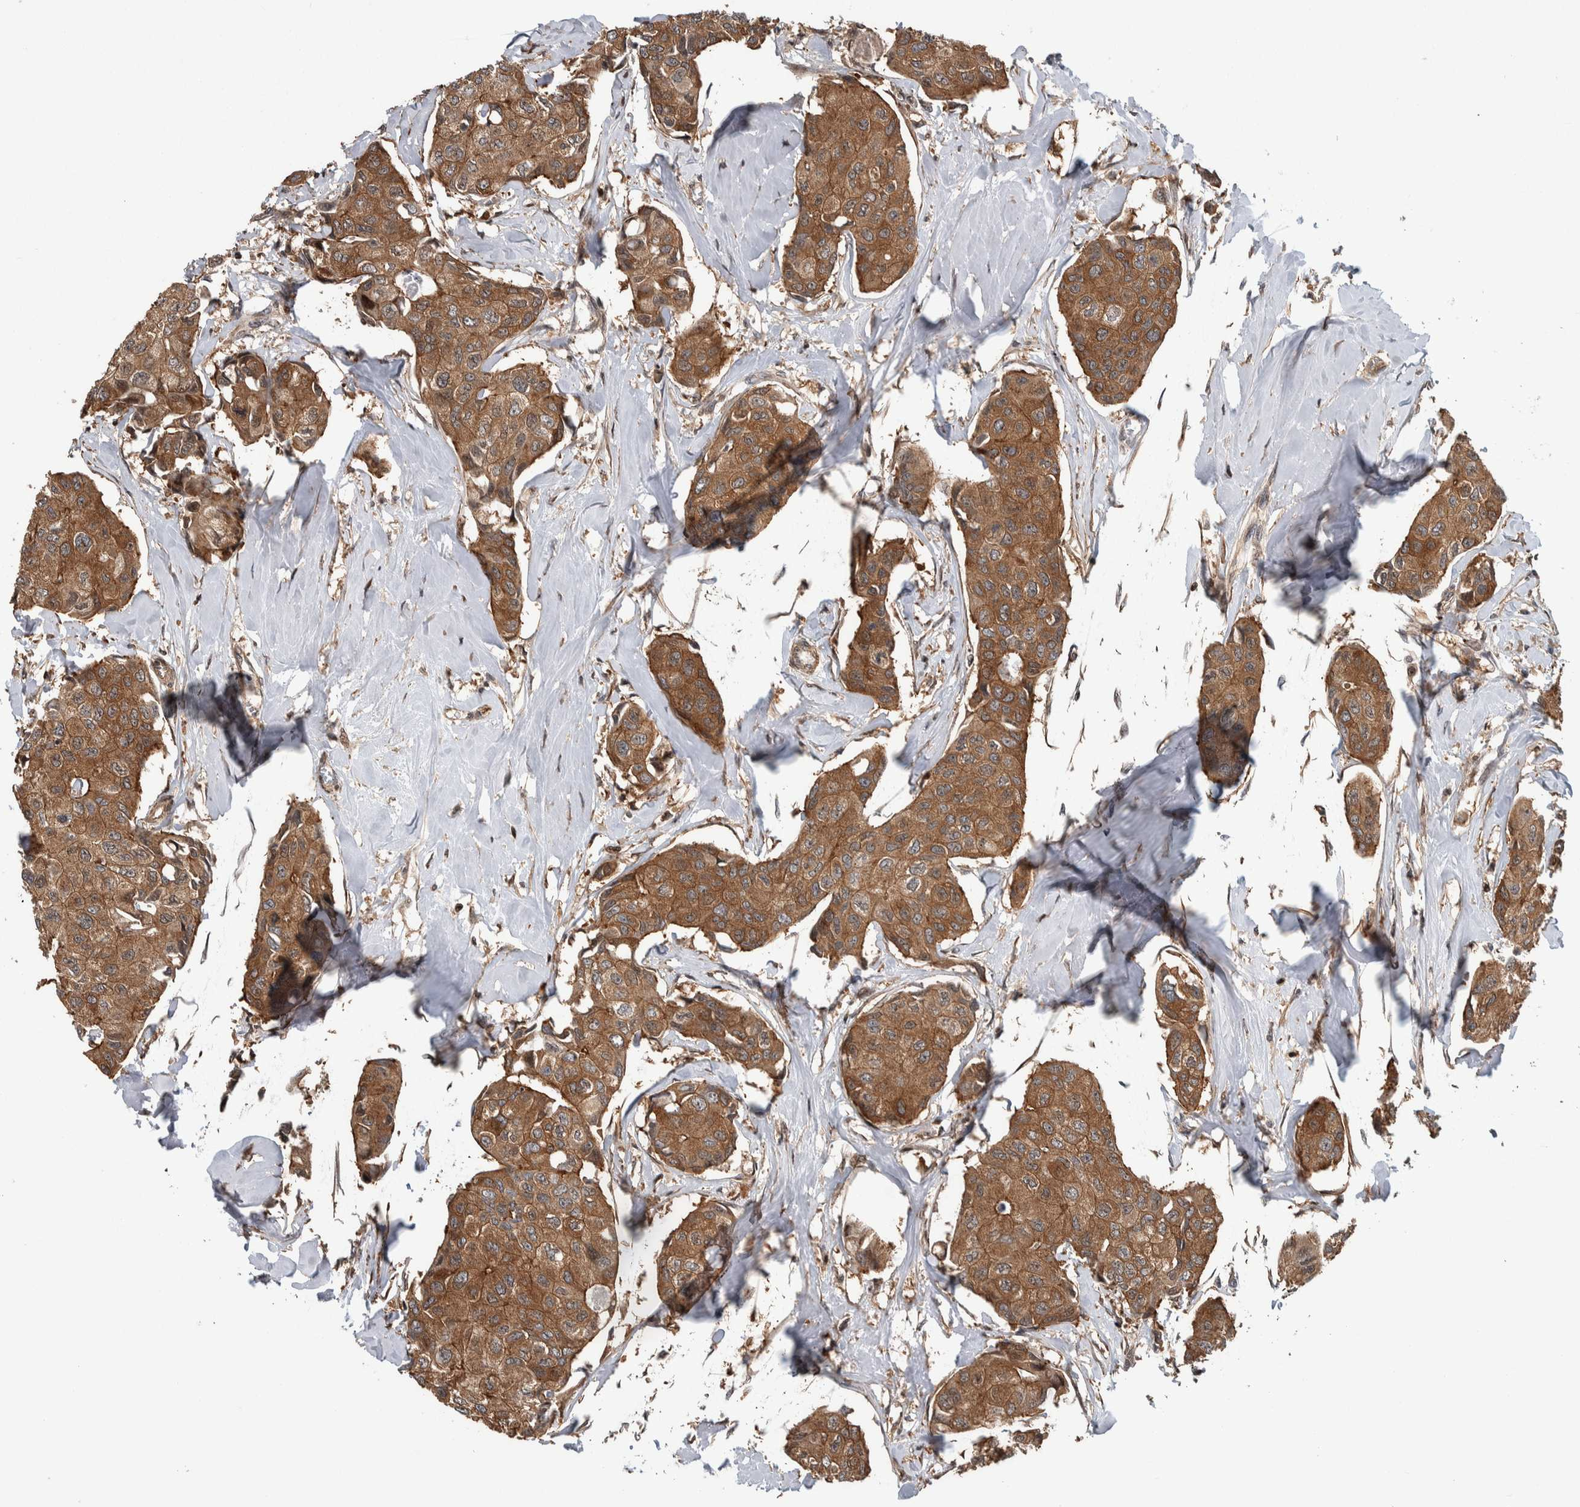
{"staining": {"intensity": "moderate", "quantity": ">75%", "location": "cytoplasmic/membranous"}, "tissue": "breast cancer", "cell_type": "Tumor cells", "image_type": "cancer", "snomed": [{"axis": "morphology", "description": "Duct carcinoma"}, {"axis": "topography", "description": "Breast"}], "caption": "Protein analysis of breast cancer (infiltrating ductal carcinoma) tissue reveals moderate cytoplasmic/membranous staining in approximately >75% of tumor cells.", "gene": "ARFGEF1", "patient": {"sex": "female", "age": 80}}